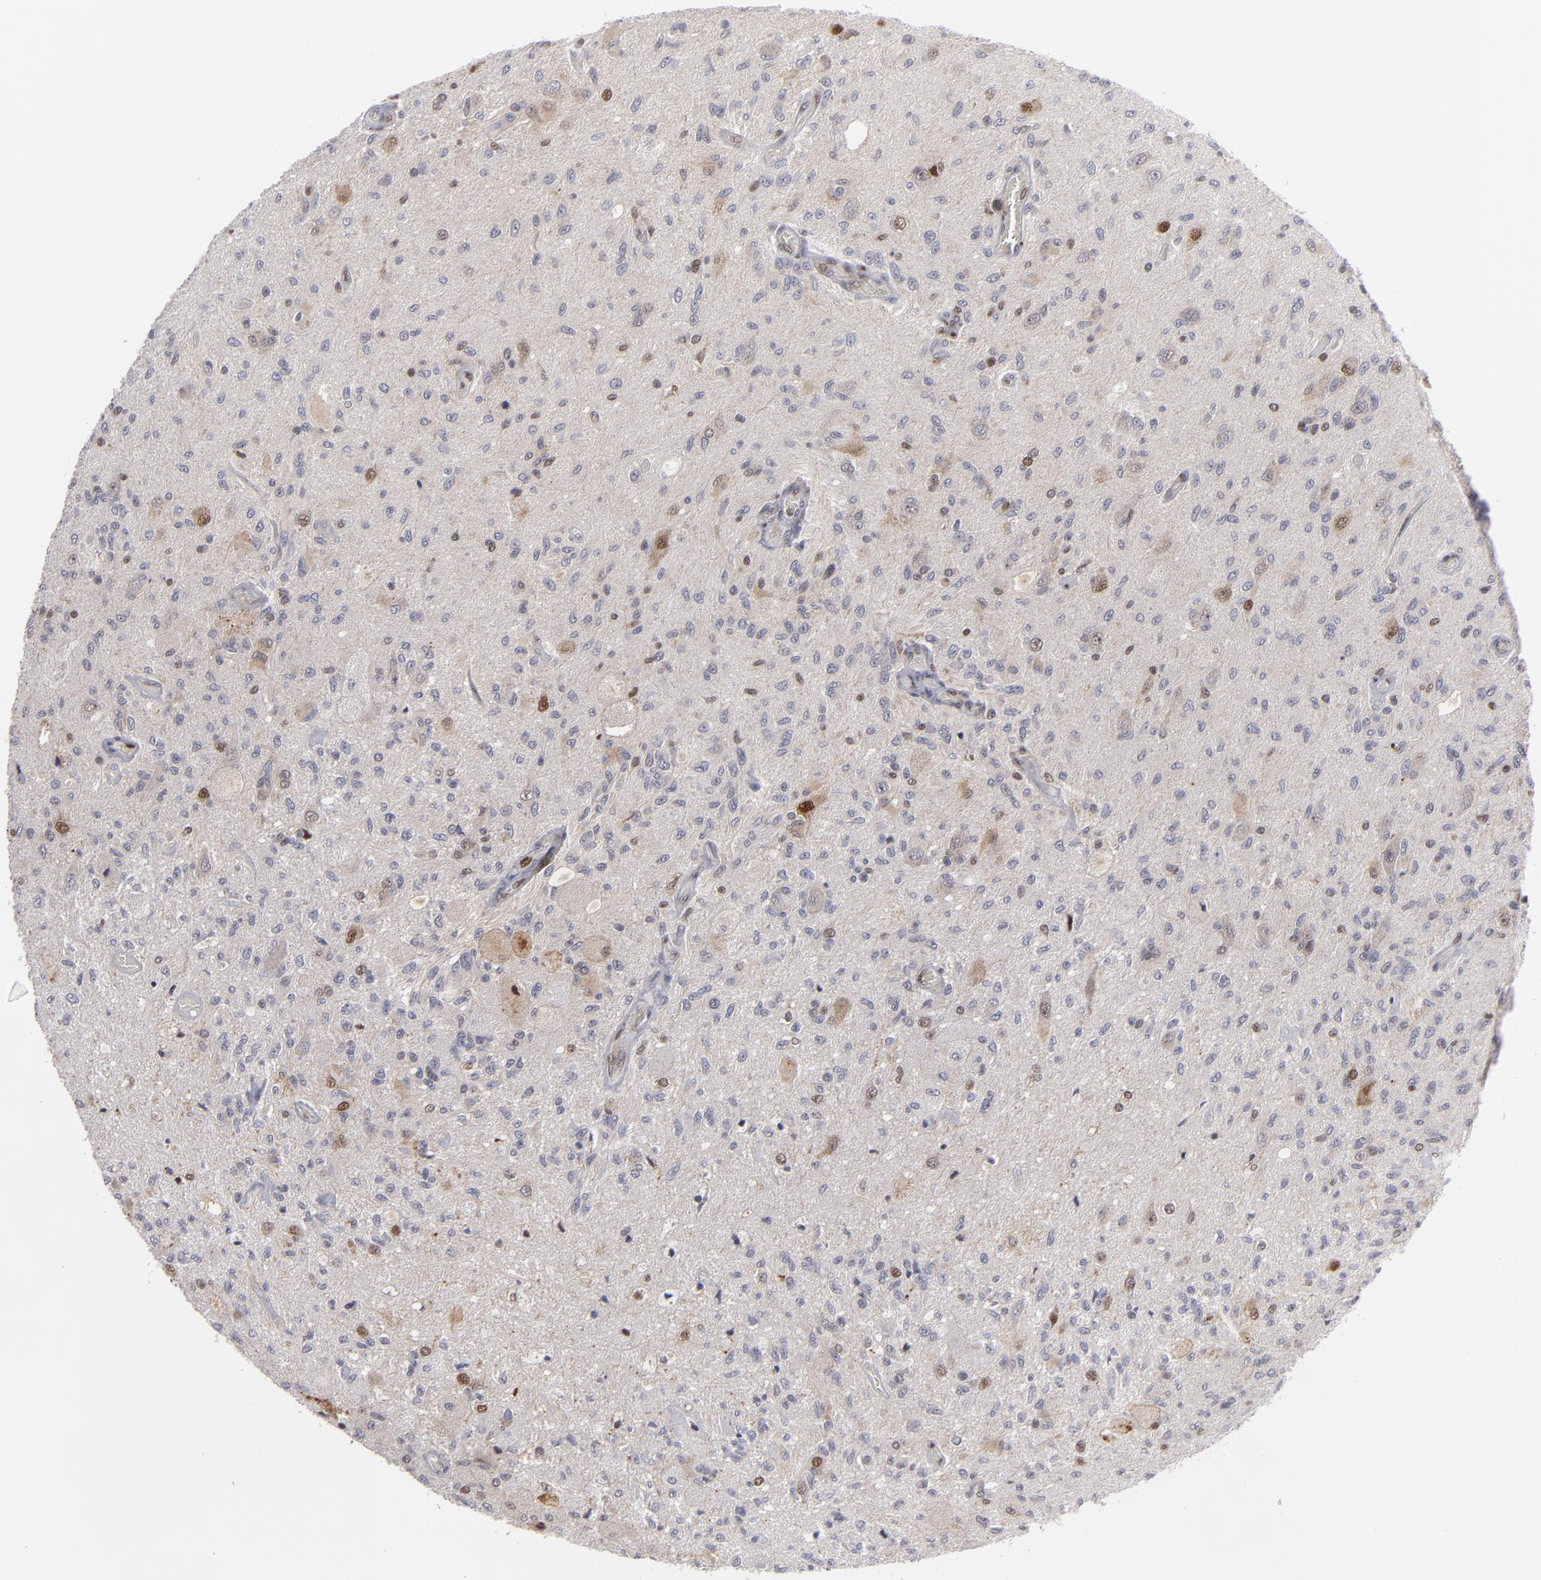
{"staining": {"intensity": "weak", "quantity": "<25%", "location": "cytoplasmic/membranous,nuclear"}, "tissue": "glioma", "cell_type": "Tumor cells", "image_type": "cancer", "snomed": [{"axis": "morphology", "description": "Normal tissue, NOS"}, {"axis": "morphology", "description": "Glioma, malignant, High grade"}, {"axis": "topography", "description": "Cerebral cortex"}], "caption": "A photomicrograph of malignant high-grade glioma stained for a protein exhibits no brown staining in tumor cells.", "gene": "GSR", "patient": {"sex": "male", "age": 77}}